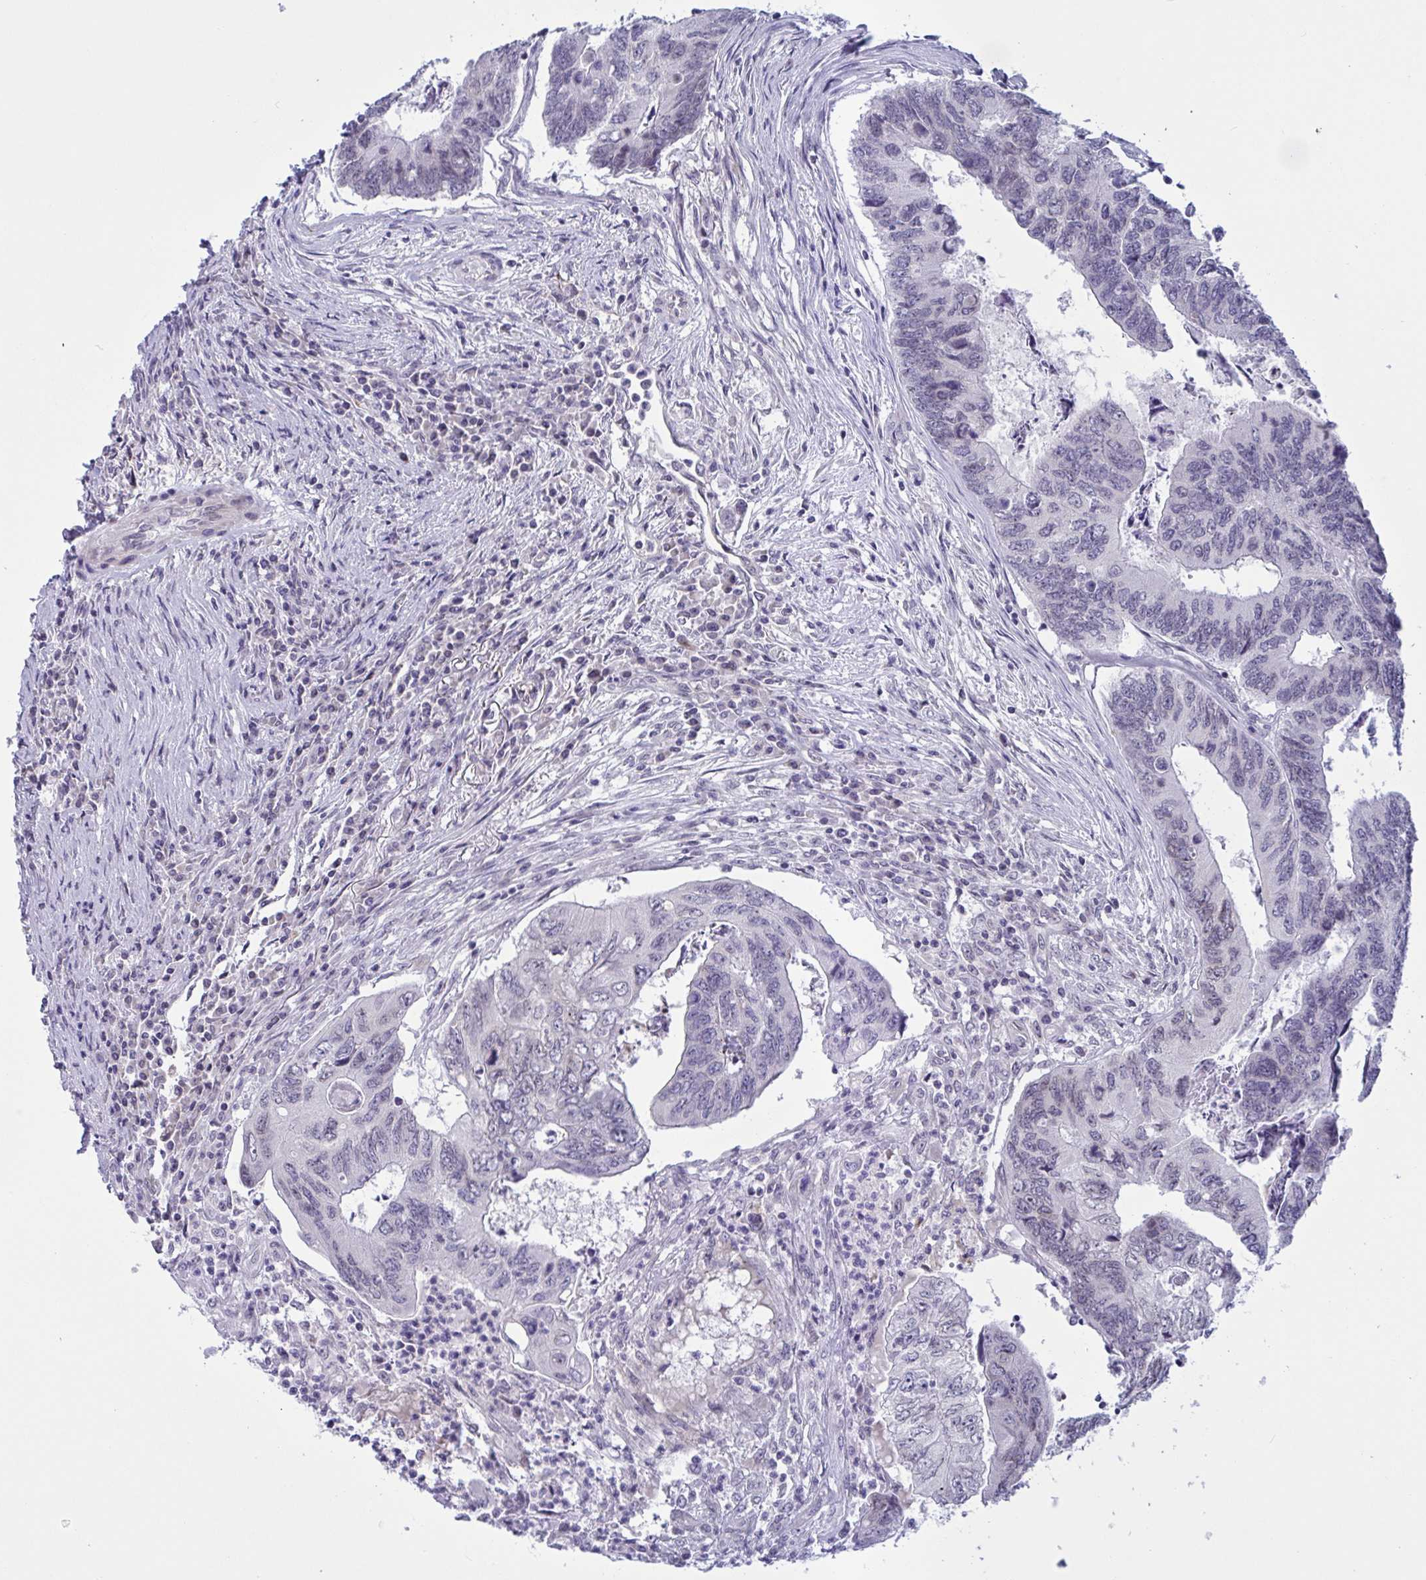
{"staining": {"intensity": "negative", "quantity": "none", "location": "none"}, "tissue": "colorectal cancer", "cell_type": "Tumor cells", "image_type": "cancer", "snomed": [{"axis": "morphology", "description": "Adenocarcinoma, NOS"}, {"axis": "topography", "description": "Colon"}], "caption": "A high-resolution histopathology image shows immunohistochemistry (IHC) staining of colorectal cancer (adenocarcinoma), which reveals no significant expression in tumor cells.", "gene": "DOCK11", "patient": {"sex": "female", "age": 67}}